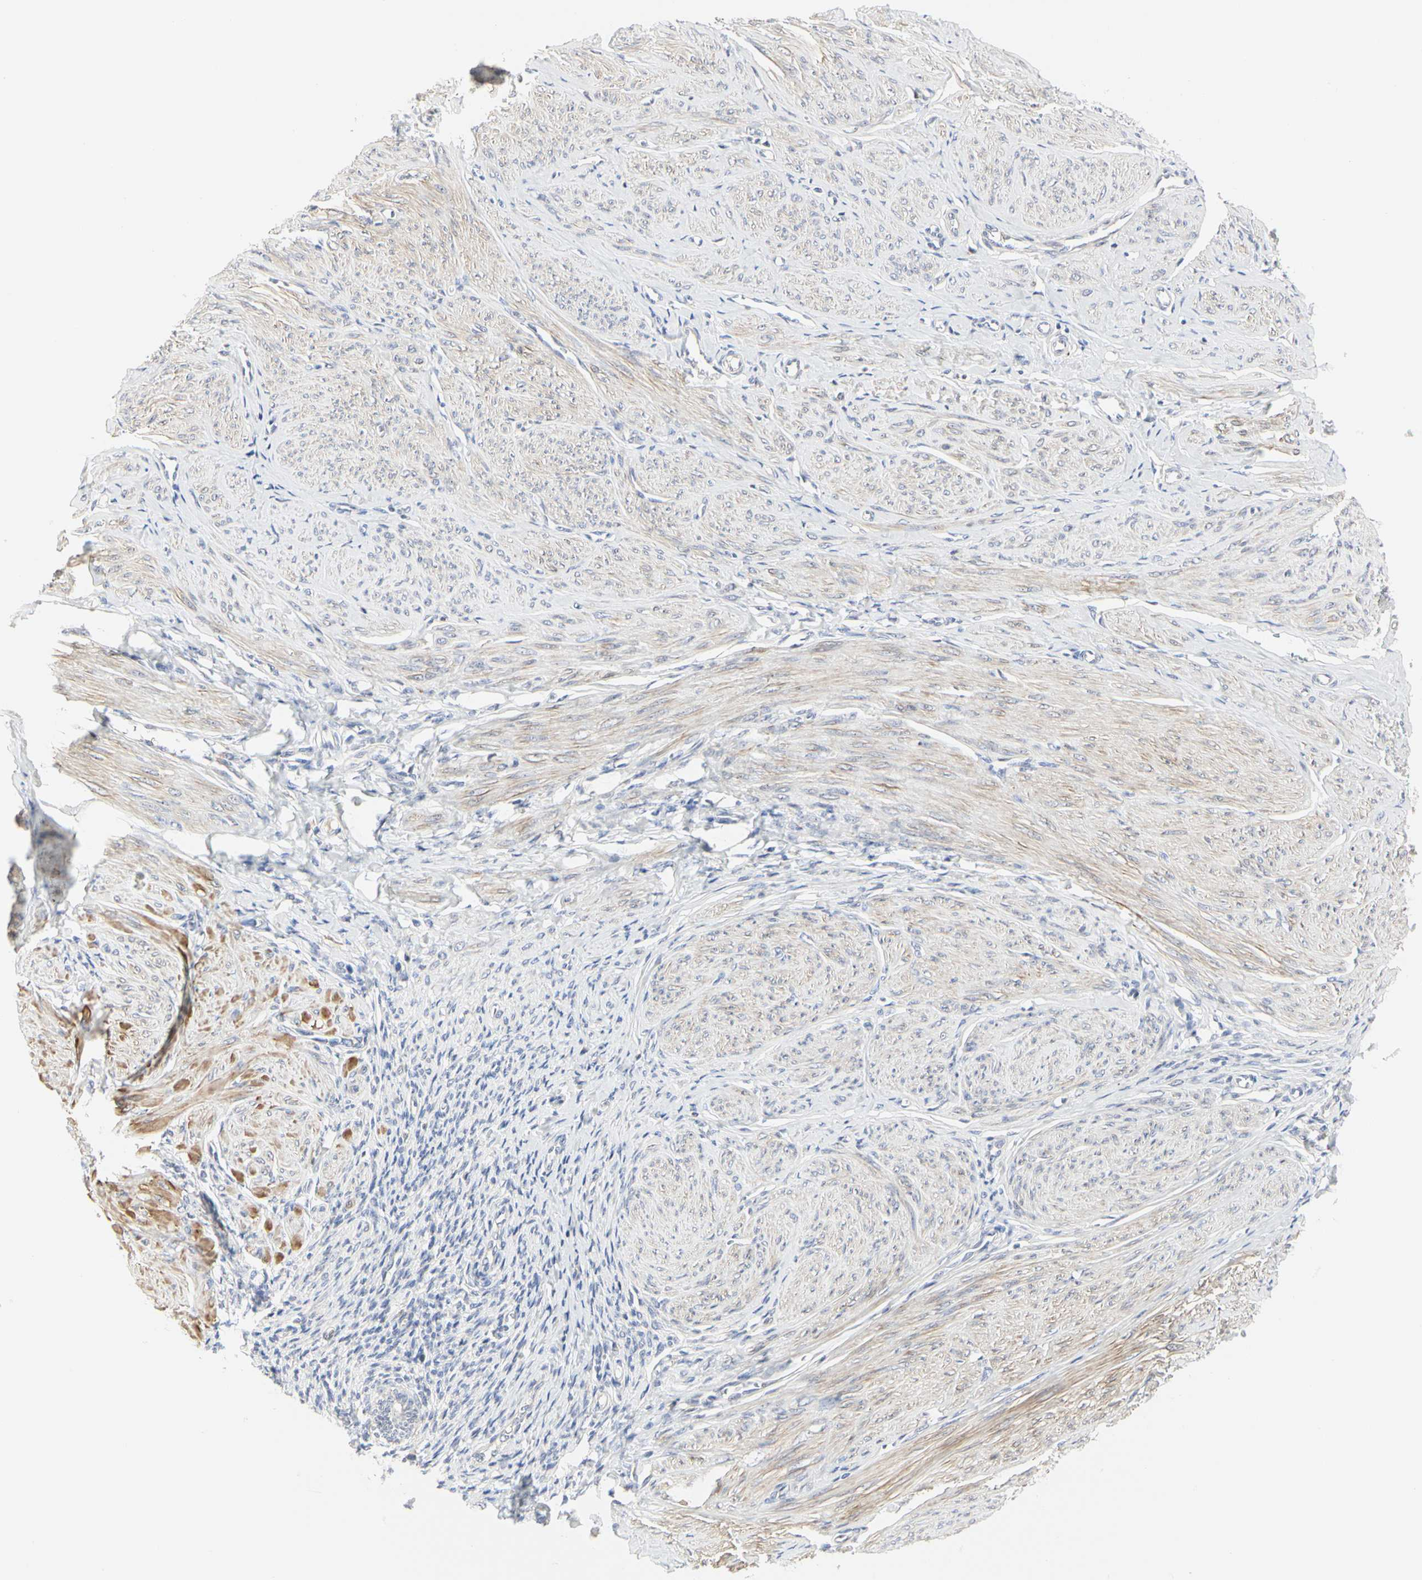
{"staining": {"intensity": "weak", "quantity": "<25%", "location": "cytoplasmic/membranous"}, "tissue": "smooth muscle", "cell_type": "Smooth muscle cells", "image_type": "normal", "snomed": [{"axis": "morphology", "description": "Normal tissue, NOS"}, {"axis": "topography", "description": "Uterus"}], "caption": "This is a micrograph of IHC staining of normal smooth muscle, which shows no positivity in smooth muscle cells. (DAB immunohistochemistry visualized using brightfield microscopy, high magnification).", "gene": "SHANK2", "patient": {"sex": "female", "age": 45}}